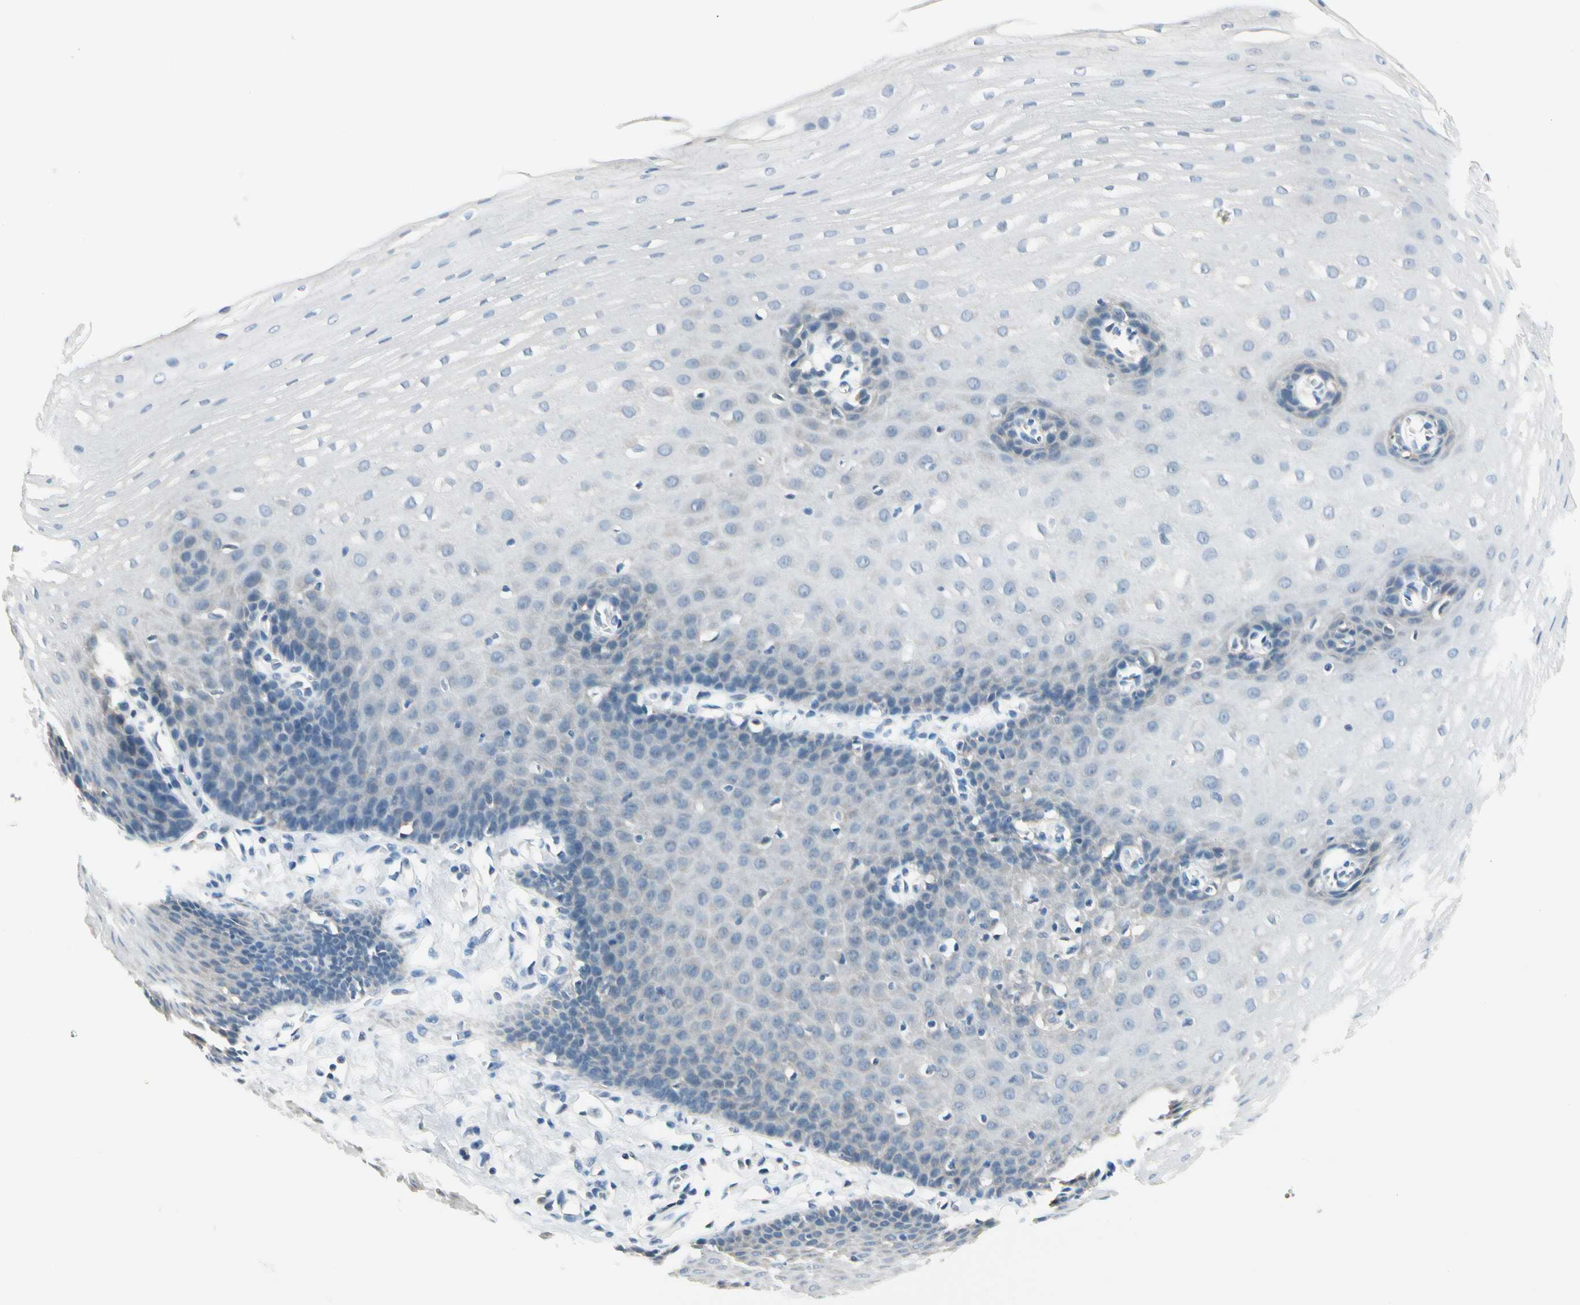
{"staining": {"intensity": "negative", "quantity": "none", "location": "none"}, "tissue": "esophagus", "cell_type": "Squamous epithelial cells", "image_type": "normal", "snomed": [{"axis": "morphology", "description": "Normal tissue, NOS"}, {"axis": "topography", "description": "Esophagus"}], "caption": "Protein analysis of benign esophagus demonstrates no significant staining in squamous epithelial cells.", "gene": "ZSCAN1", "patient": {"sex": "male", "age": 70}}